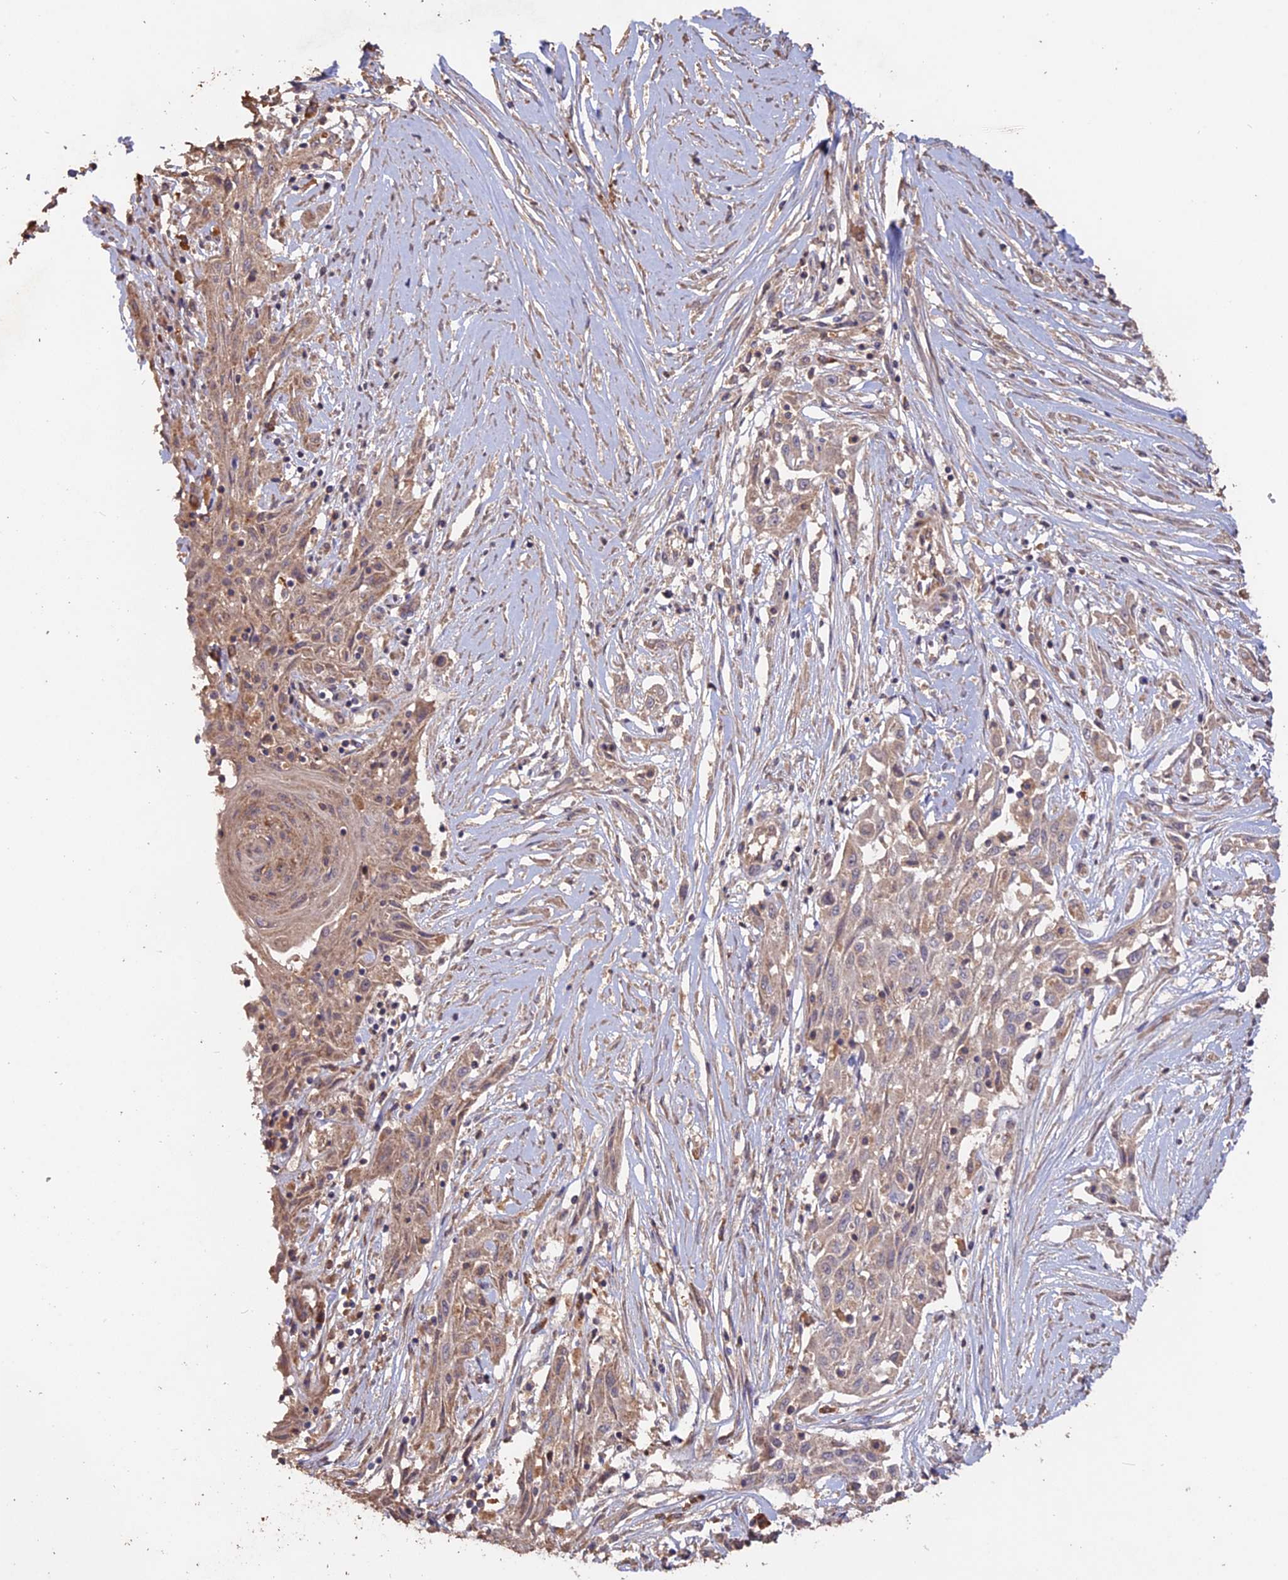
{"staining": {"intensity": "weak", "quantity": "25%-75%", "location": "cytoplasmic/membranous"}, "tissue": "skin cancer", "cell_type": "Tumor cells", "image_type": "cancer", "snomed": [{"axis": "morphology", "description": "Squamous cell carcinoma, NOS"}, {"axis": "morphology", "description": "Squamous cell carcinoma, metastatic, NOS"}, {"axis": "topography", "description": "Skin"}, {"axis": "topography", "description": "Lymph node"}], "caption": "Protein expression analysis of human skin cancer reveals weak cytoplasmic/membranous staining in about 25%-75% of tumor cells.", "gene": "LAYN", "patient": {"sex": "male", "age": 75}}